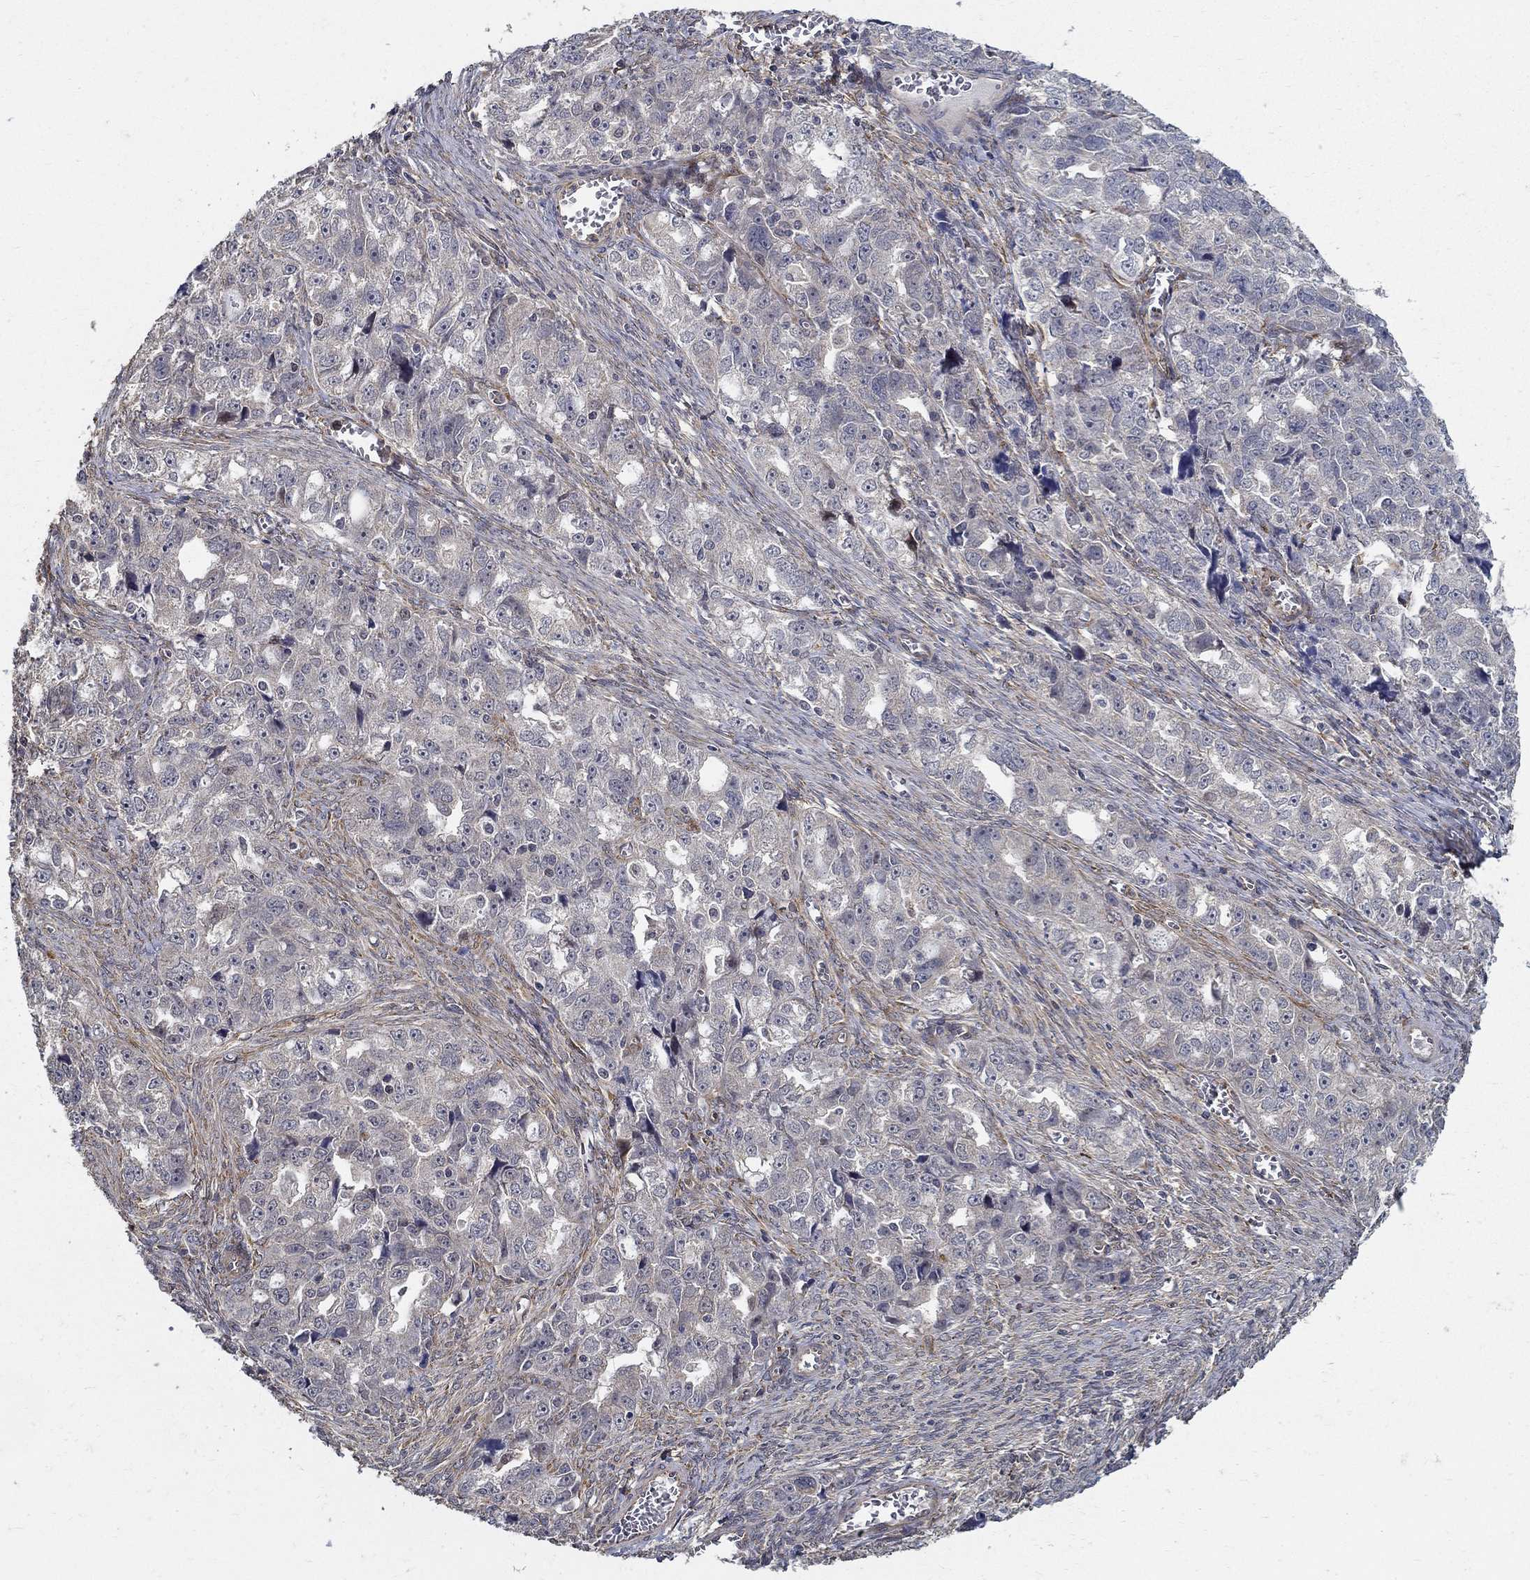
{"staining": {"intensity": "negative", "quantity": "none", "location": "none"}, "tissue": "ovarian cancer", "cell_type": "Tumor cells", "image_type": "cancer", "snomed": [{"axis": "morphology", "description": "Cystadenocarcinoma, serous, NOS"}, {"axis": "topography", "description": "Ovary"}], "caption": "The histopathology image shows no staining of tumor cells in ovarian cancer.", "gene": "ZNF594", "patient": {"sex": "female", "age": 51}}